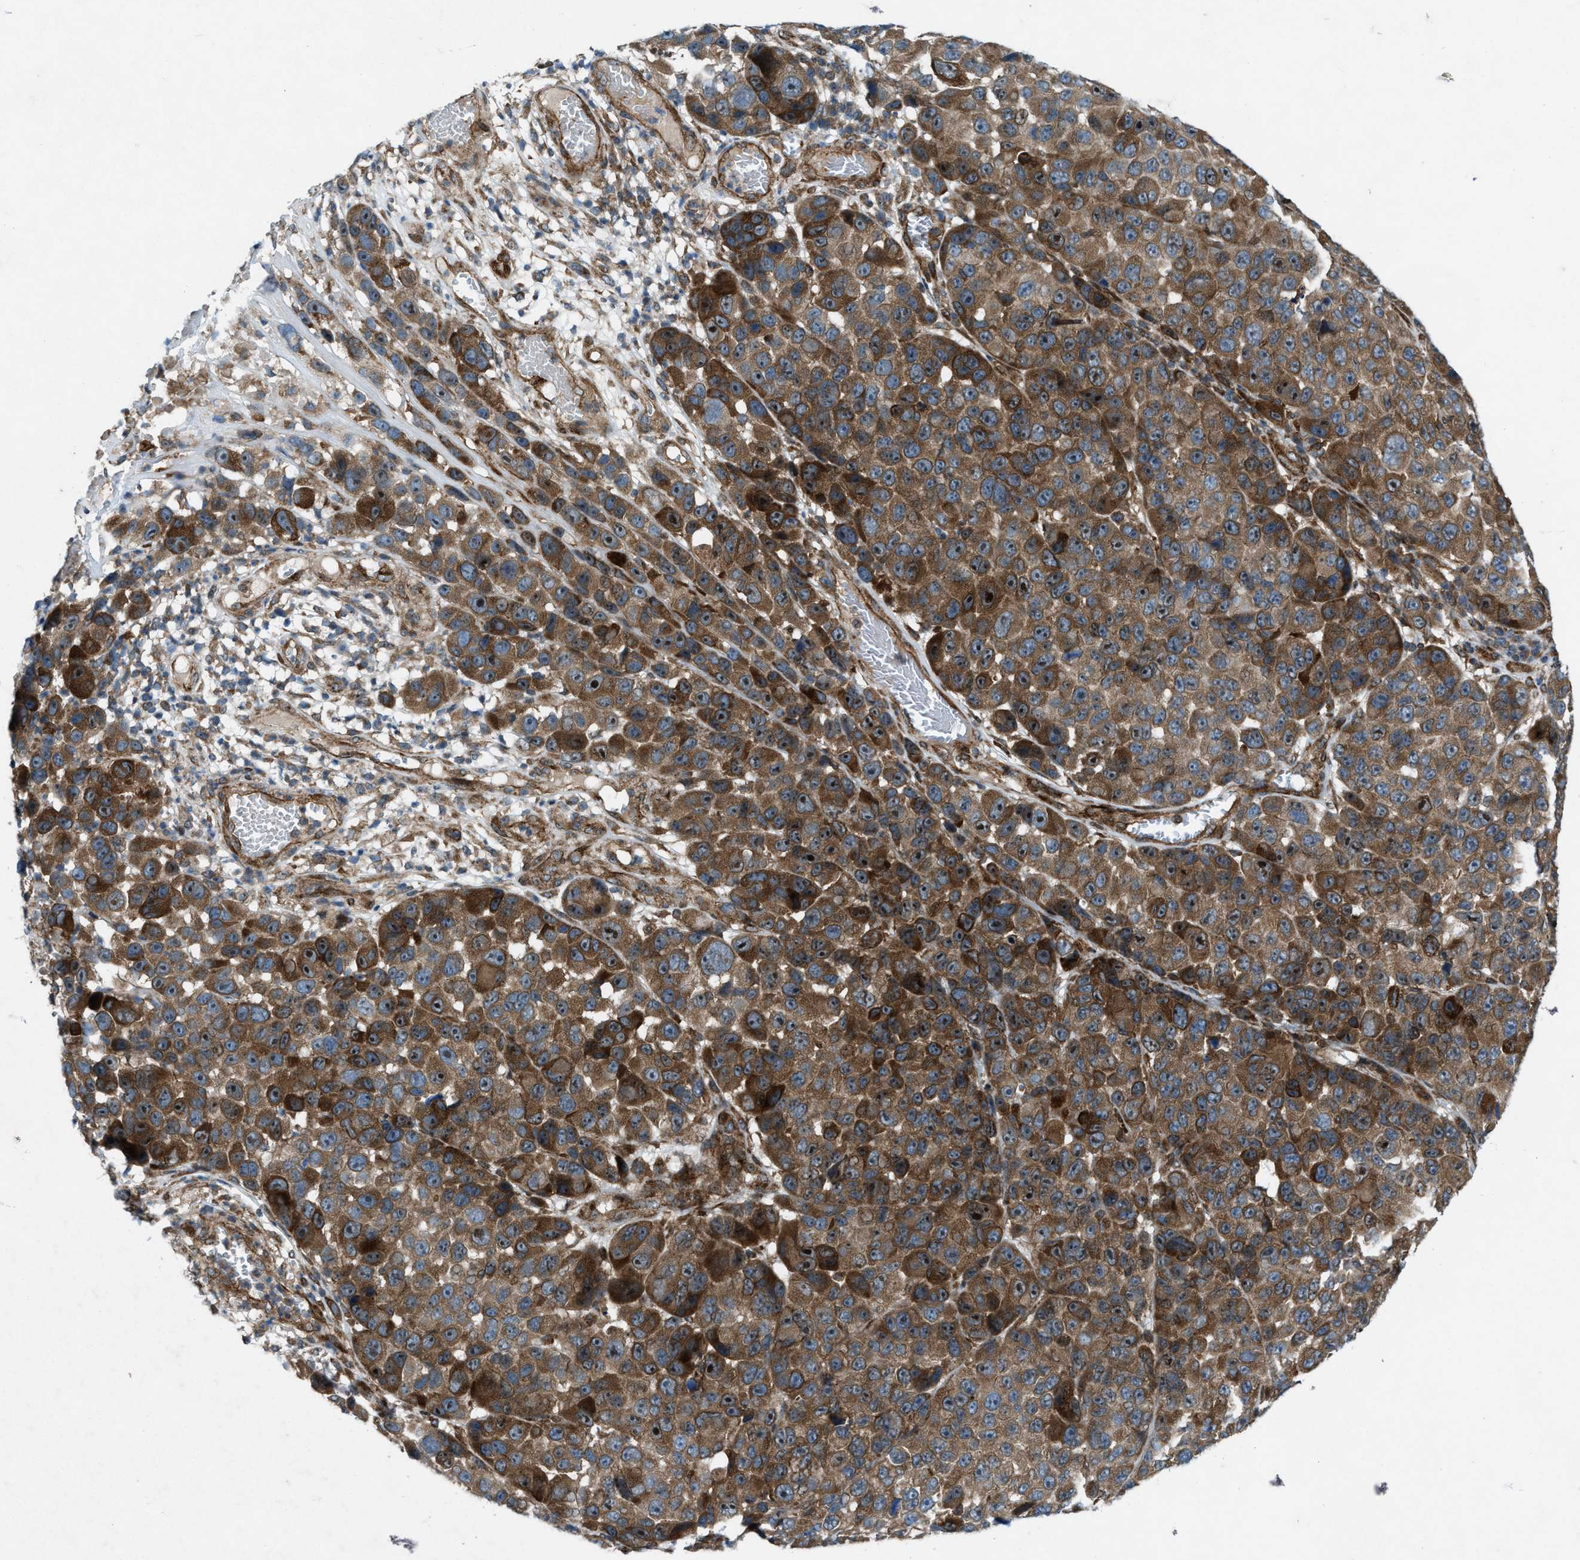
{"staining": {"intensity": "strong", "quantity": ">75%", "location": "cytoplasmic/membranous,nuclear"}, "tissue": "melanoma", "cell_type": "Tumor cells", "image_type": "cancer", "snomed": [{"axis": "morphology", "description": "Malignant melanoma, NOS"}, {"axis": "topography", "description": "Skin"}], "caption": "Immunohistochemical staining of human melanoma reveals strong cytoplasmic/membranous and nuclear protein staining in about >75% of tumor cells. The staining is performed using DAB brown chromogen to label protein expression. The nuclei are counter-stained blue using hematoxylin.", "gene": "URGCP", "patient": {"sex": "male", "age": 53}}